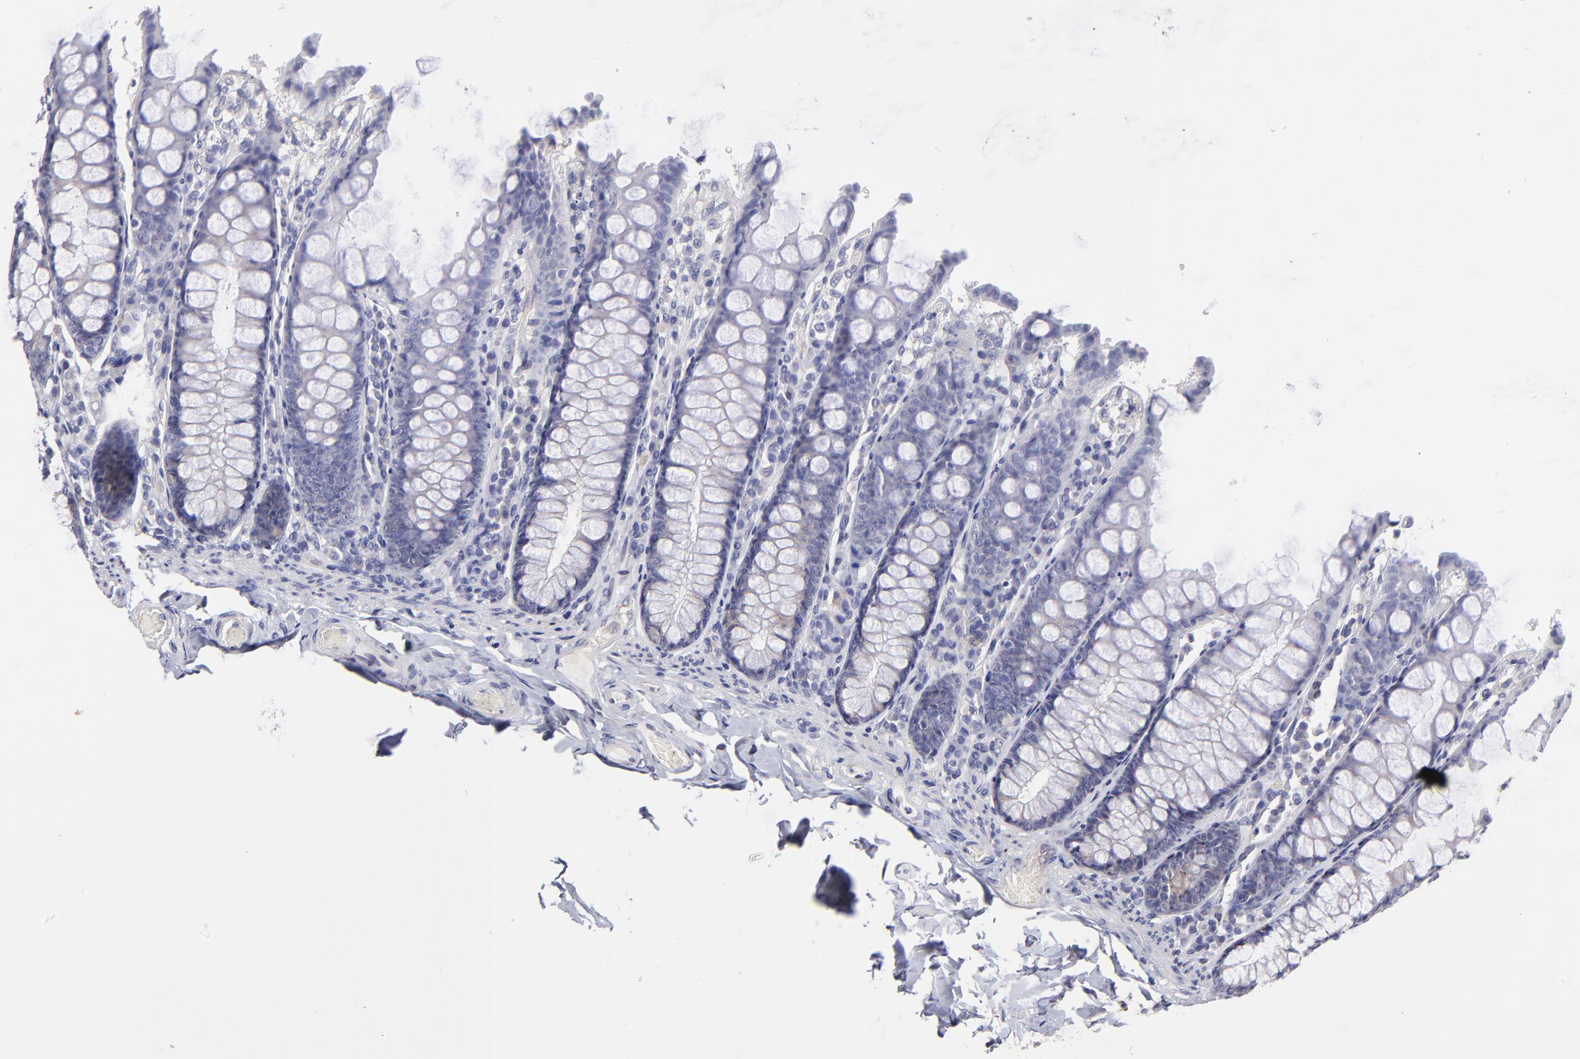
{"staining": {"intensity": "negative", "quantity": "none", "location": "none"}, "tissue": "colon", "cell_type": "Endothelial cells", "image_type": "normal", "snomed": [{"axis": "morphology", "description": "Normal tissue, NOS"}, {"axis": "topography", "description": "Colon"}], "caption": "This image is of benign colon stained with IHC to label a protein in brown with the nuclei are counter-stained blue. There is no staining in endothelial cells. (Stains: DAB immunohistochemistry with hematoxylin counter stain, Microscopy: brightfield microscopy at high magnification).", "gene": "BTG2", "patient": {"sex": "female", "age": 61}}